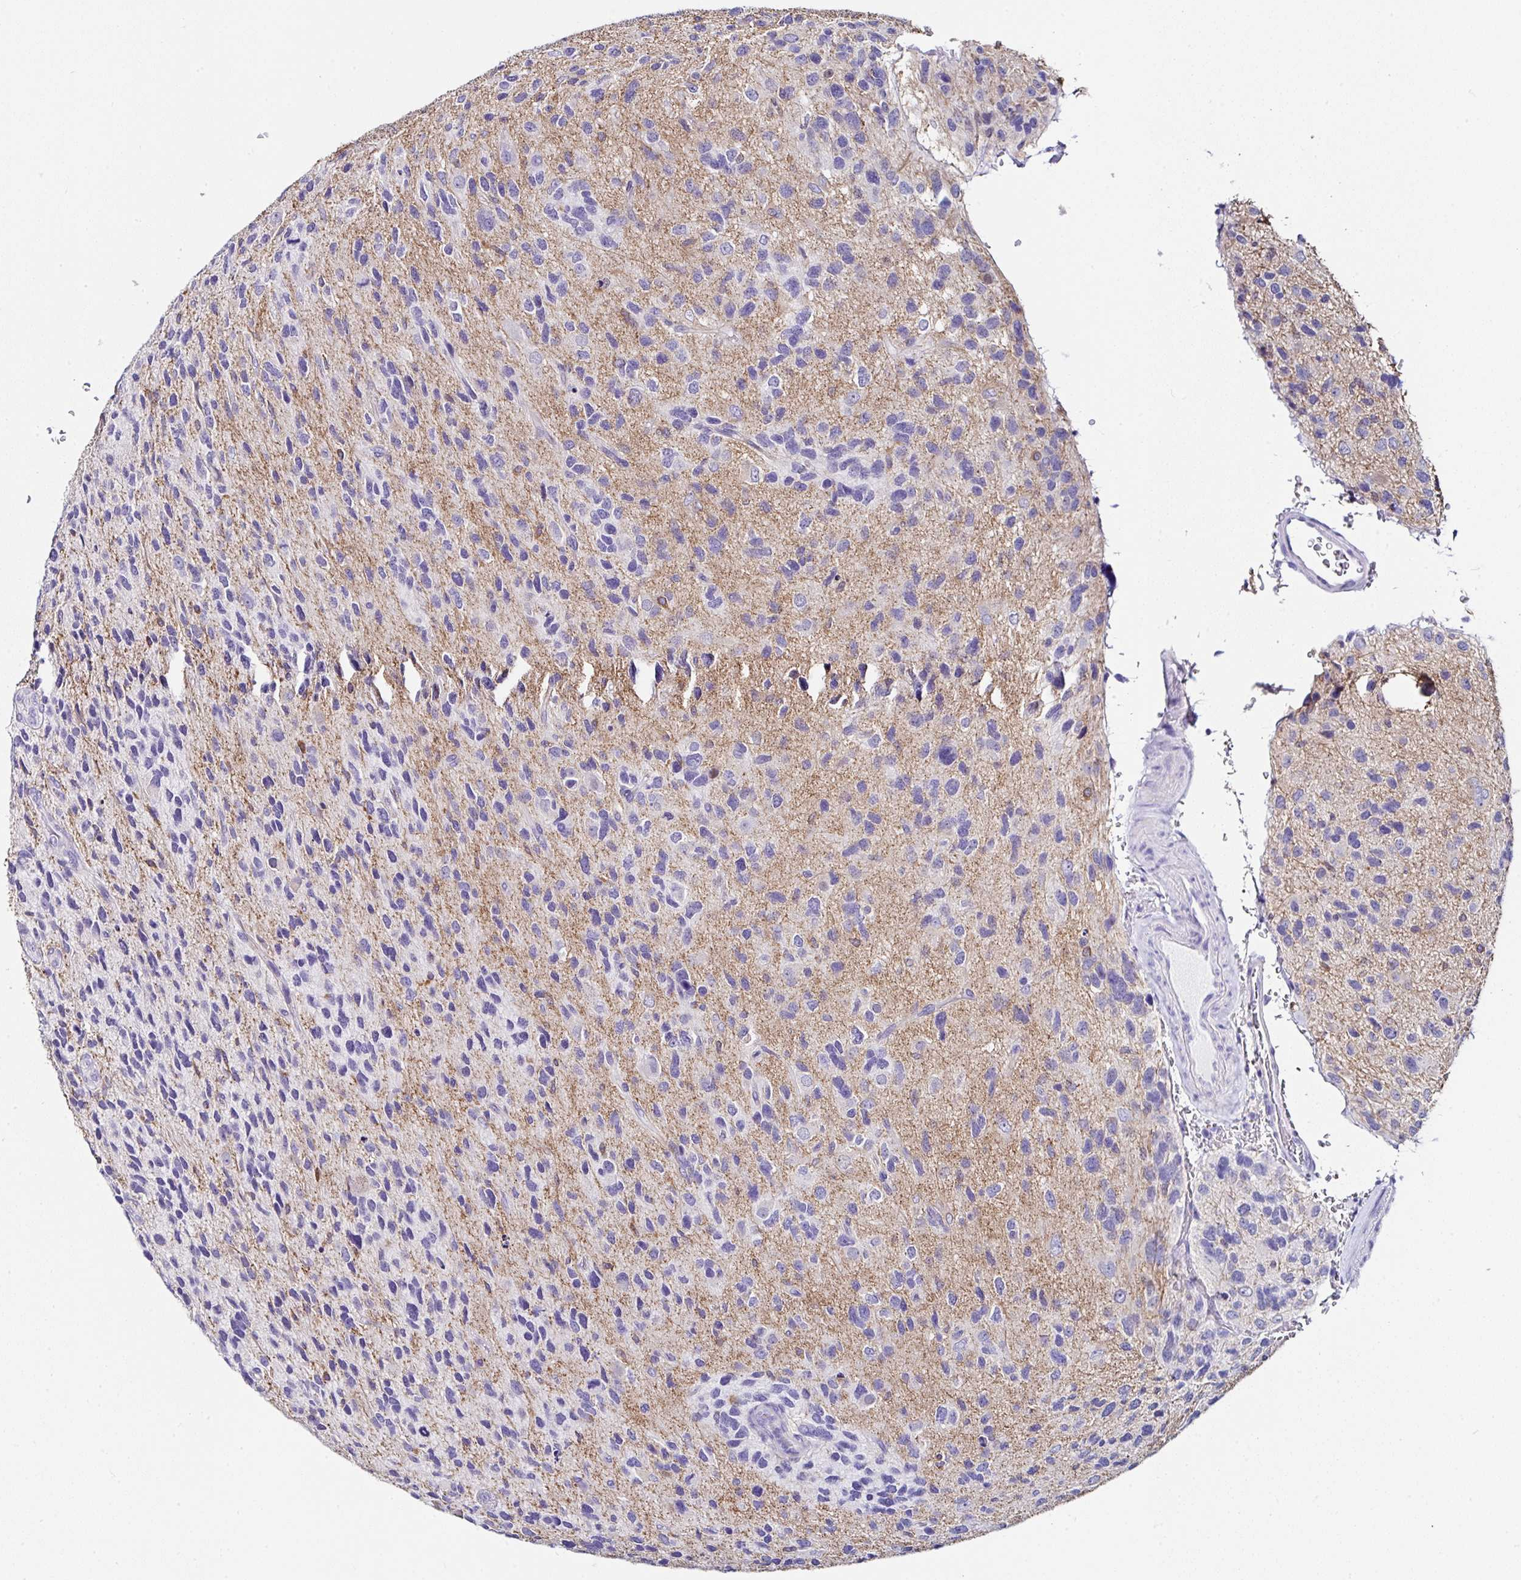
{"staining": {"intensity": "negative", "quantity": "none", "location": "none"}, "tissue": "glioma", "cell_type": "Tumor cells", "image_type": "cancer", "snomed": [{"axis": "morphology", "description": "Glioma, malignant, High grade"}, {"axis": "topography", "description": "Brain"}], "caption": "High magnification brightfield microscopy of high-grade glioma (malignant) stained with DAB (brown) and counterstained with hematoxylin (blue): tumor cells show no significant staining.", "gene": "UGT3A1", "patient": {"sex": "female", "age": 58}}